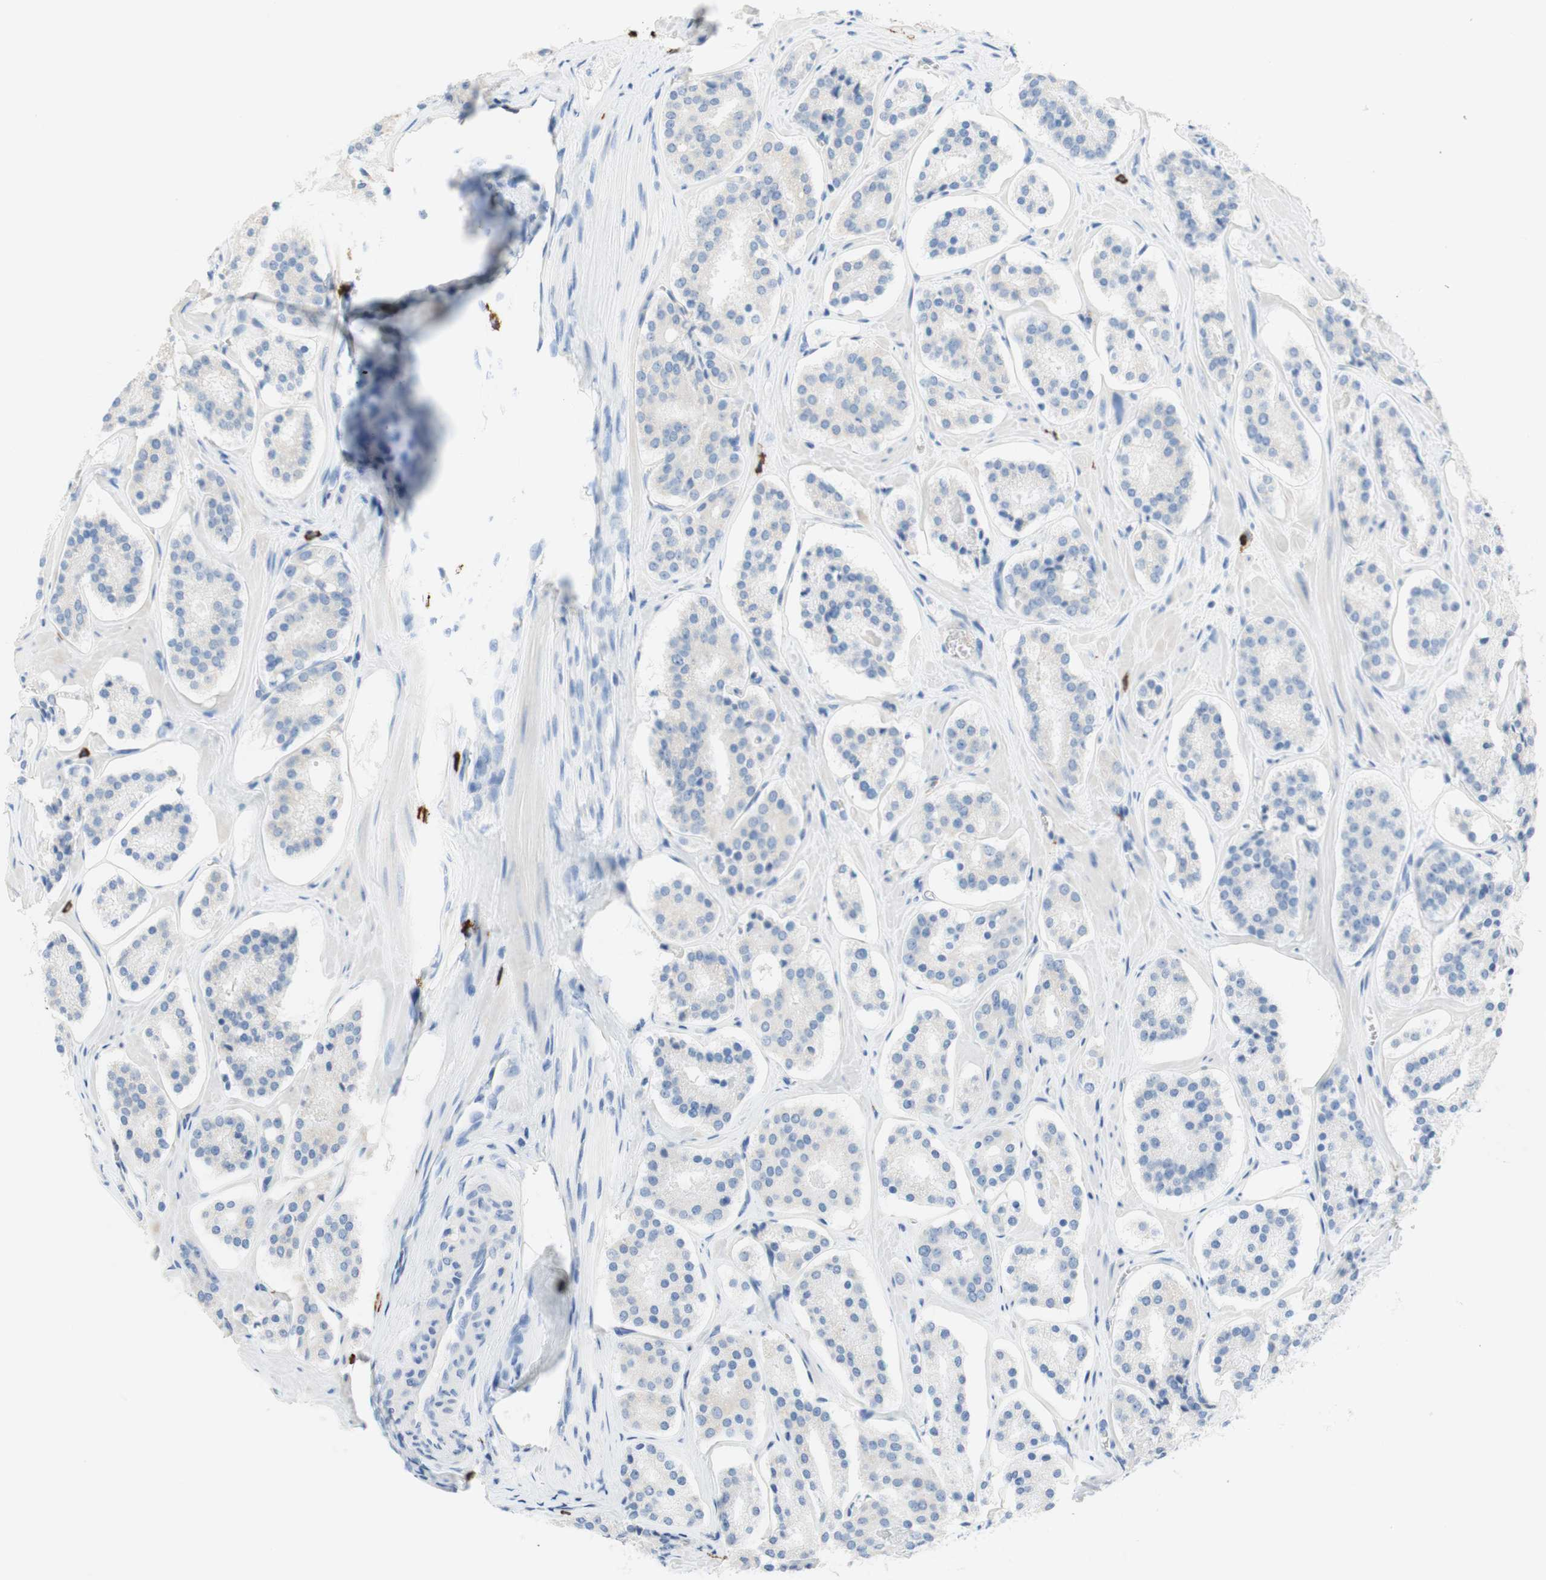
{"staining": {"intensity": "negative", "quantity": "none", "location": "none"}, "tissue": "prostate cancer", "cell_type": "Tumor cells", "image_type": "cancer", "snomed": [{"axis": "morphology", "description": "Adenocarcinoma, High grade"}, {"axis": "topography", "description": "Prostate"}], "caption": "Immunohistochemistry (IHC) of human high-grade adenocarcinoma (prostate) shows no staining in tumor cells. (DAB (3,3'-diaminobenzidine) immunohistochemistry with hematoxylin counter stain).", "gene": "CEACAM1", "patient": {"sex": "male", "age": 60}}